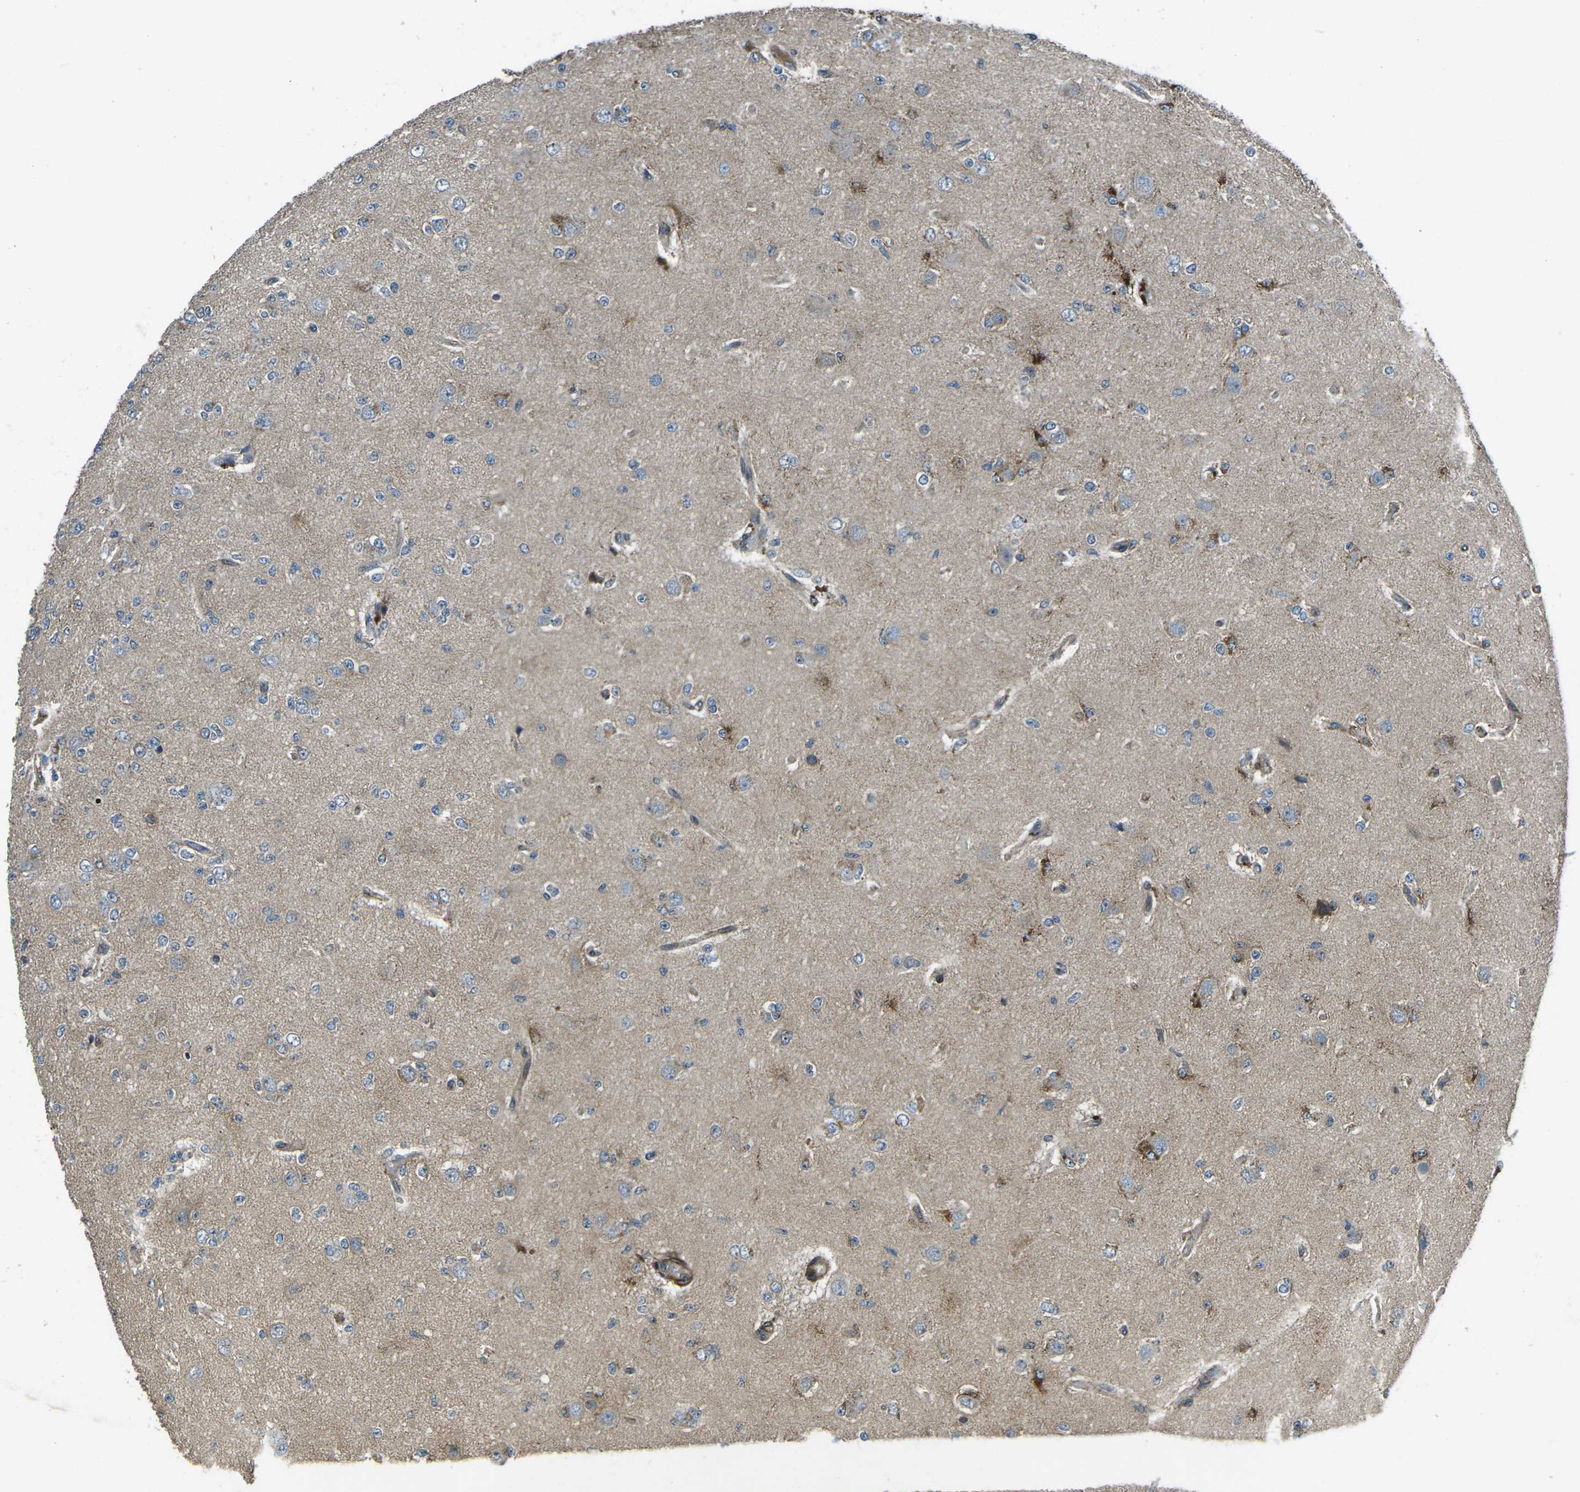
{"staining": {"intensity": "moderate", "quantity": "<25%", "location": "cytoplasmic/membranous"}, "tissue": "glioma", "cell_type": "Tumor cells", "image_type": "cancer", "snomed": [{"axis": "morphology", "description": "Glioma, malignant, Low grade"}, {"axis": "topography", "description": "Brain"}], "caption": "Malignant glioma (low-grade) stained with a brown dye demonstrates moderate cytoplasmic/membranous positive positivity in about <25% of tumor cells.", "gene": "AFAP1", "patient": {"sex": "male", "age": 38}}